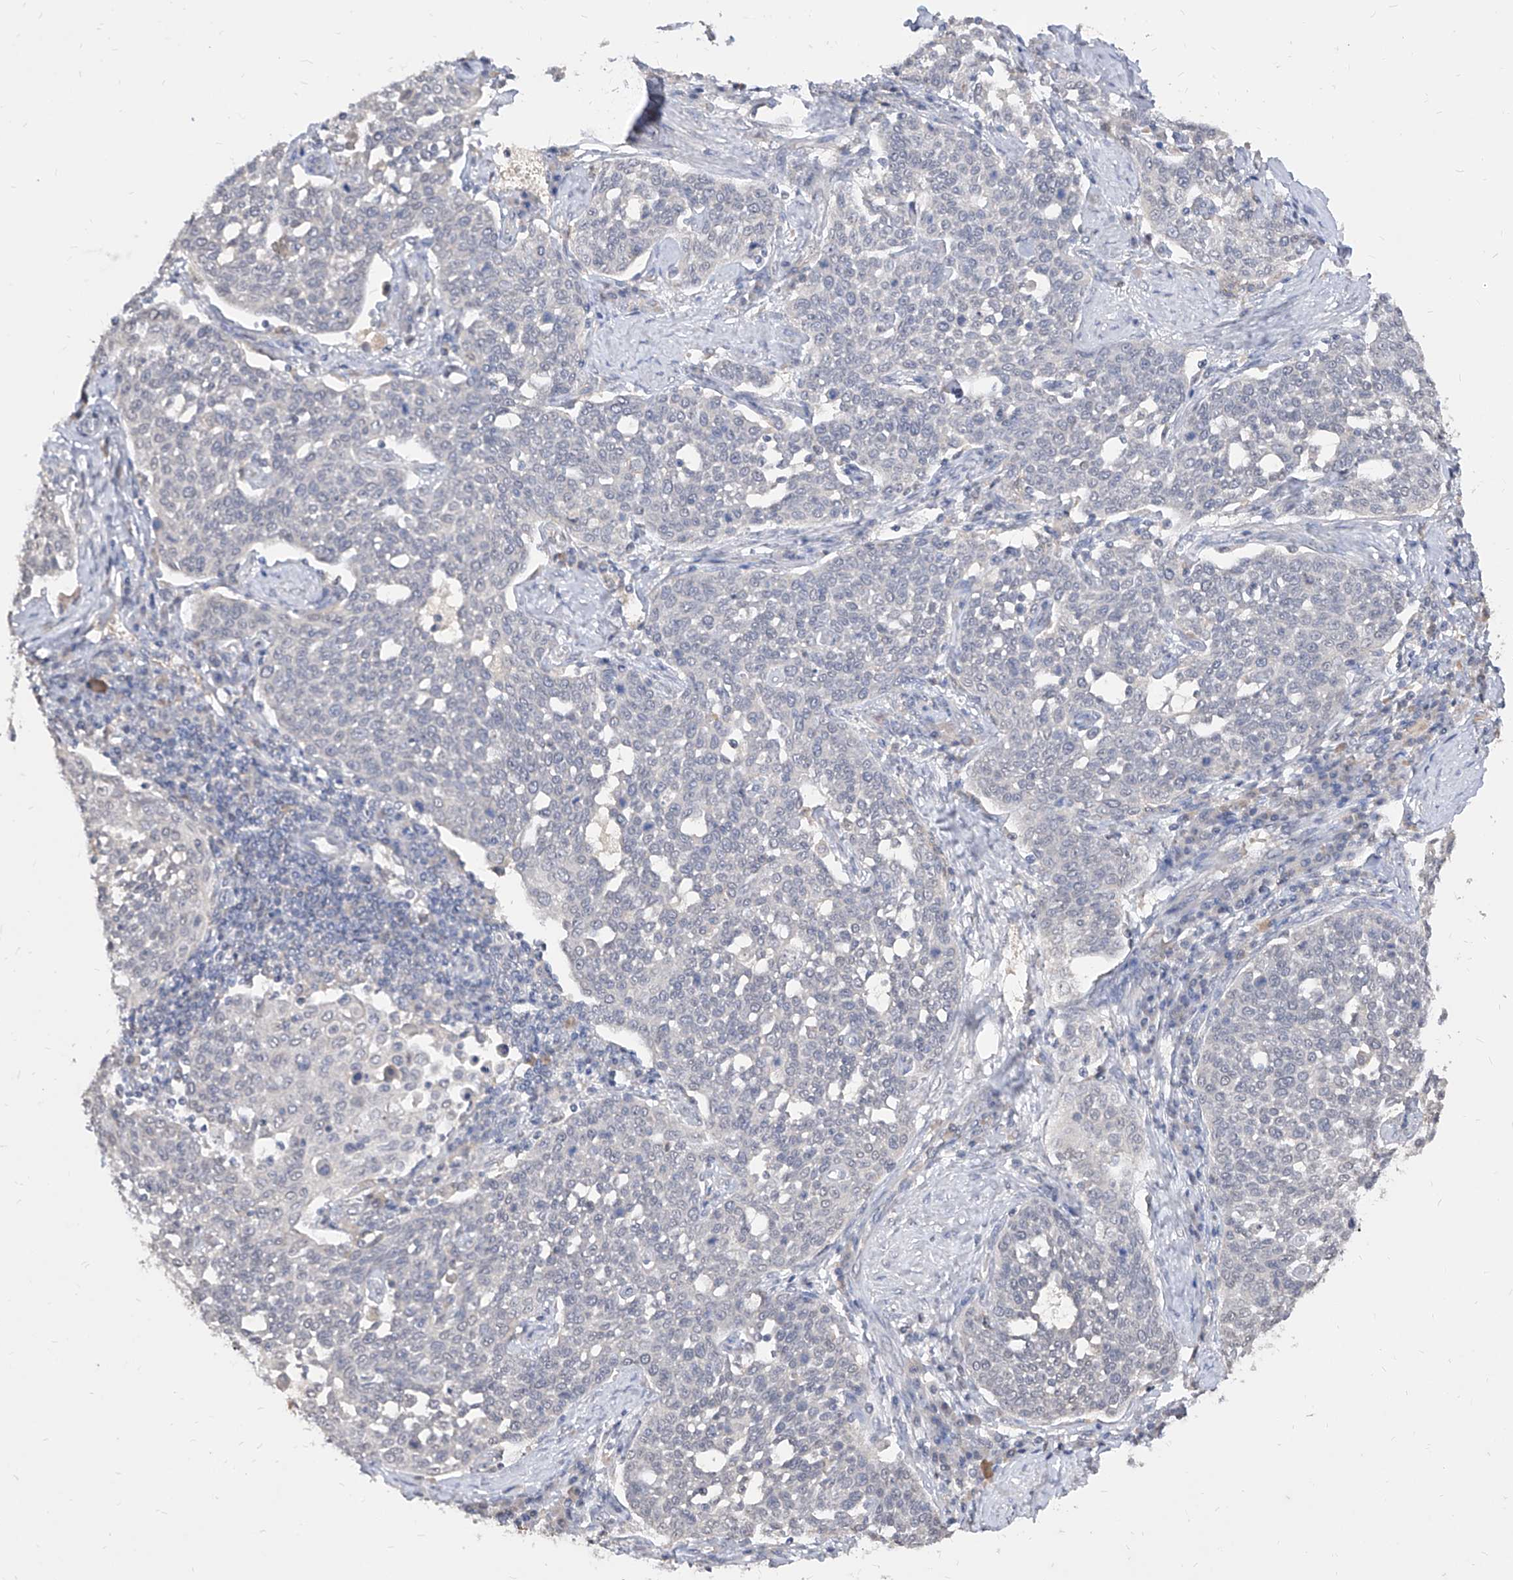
{"staining": {"intensity": "negative", "quantity": "none", "location": "none"}, "tissue": "cervical cancer", "cell_type": "Tumor cells", "image_type": "cancer", "snomed": [{"axis": "morphology", "description": "Squamous cell carcinoma, NOS"}, {"axis": "topography", "description": "Cervix"}], "caption": "Cervical cancer (squamous cell carcinoma) stained for a protein using immunohistochemistry reveals no staining tumor cells.", "gene": "C4A", "patient": {"sex": "female", "age": 34}}